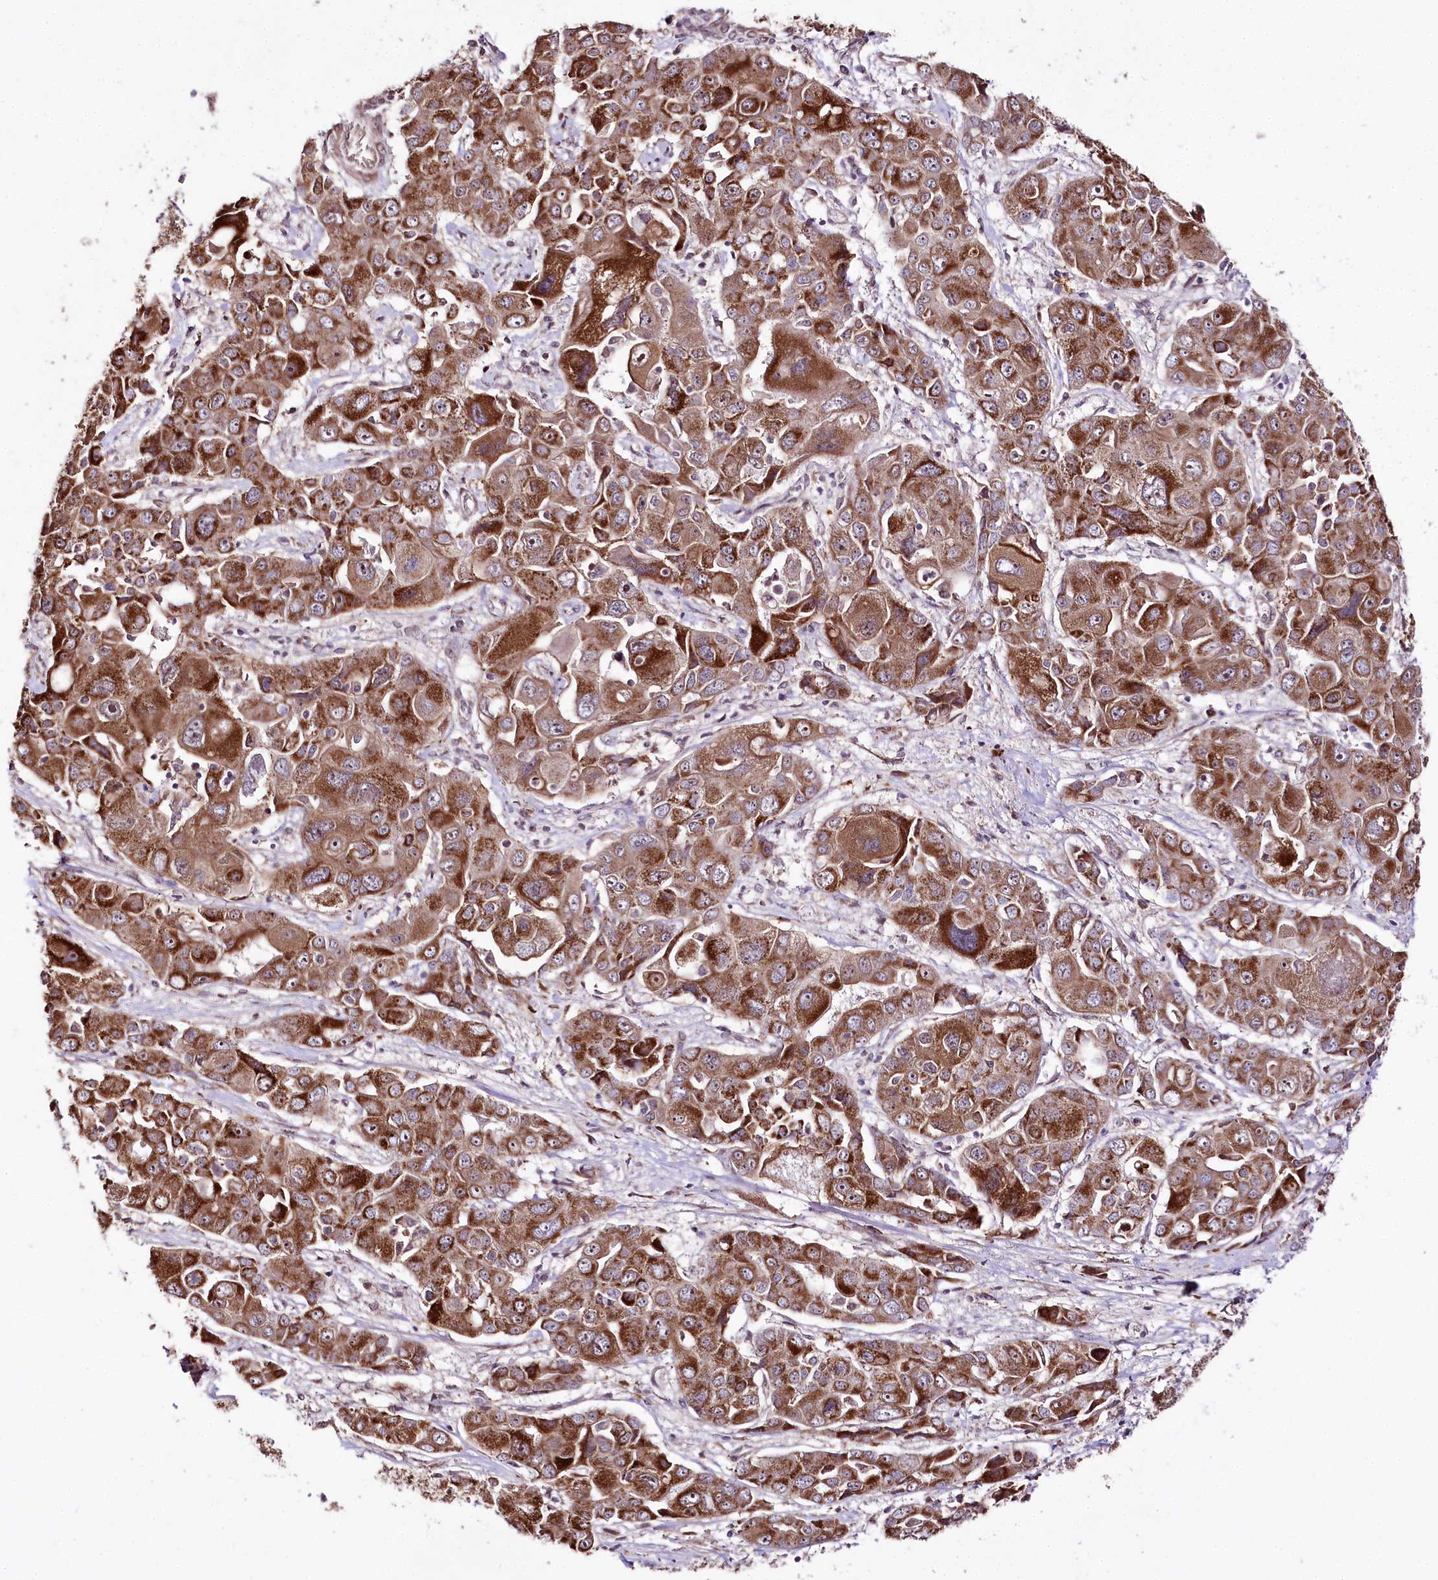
{"staining": {"intensity": "strong", "quantity": ">75%", "location": "cytoplasmic/membranous,nuclear"}, "tissue": "liver cancer", "cell_type": "Tumor cells", "image_type": "cancer", "snomed": [{"axis": "morphology", "description": "Cholangiocarcinoma"}, {"axis": "topography", "description": "Liver"}], "caption": "Tumor cells display strong cytoplasmic/membranous and nuclear positivity in about >75% of cells in liver cancer. The staining was performed using DAB to visualize the protein expression in brown, while the nuclei were stained in blue with hematoxylin (Magnification: 20x).", "gene": "DMP1", "patient": {"sex": "male", "age": 67}}